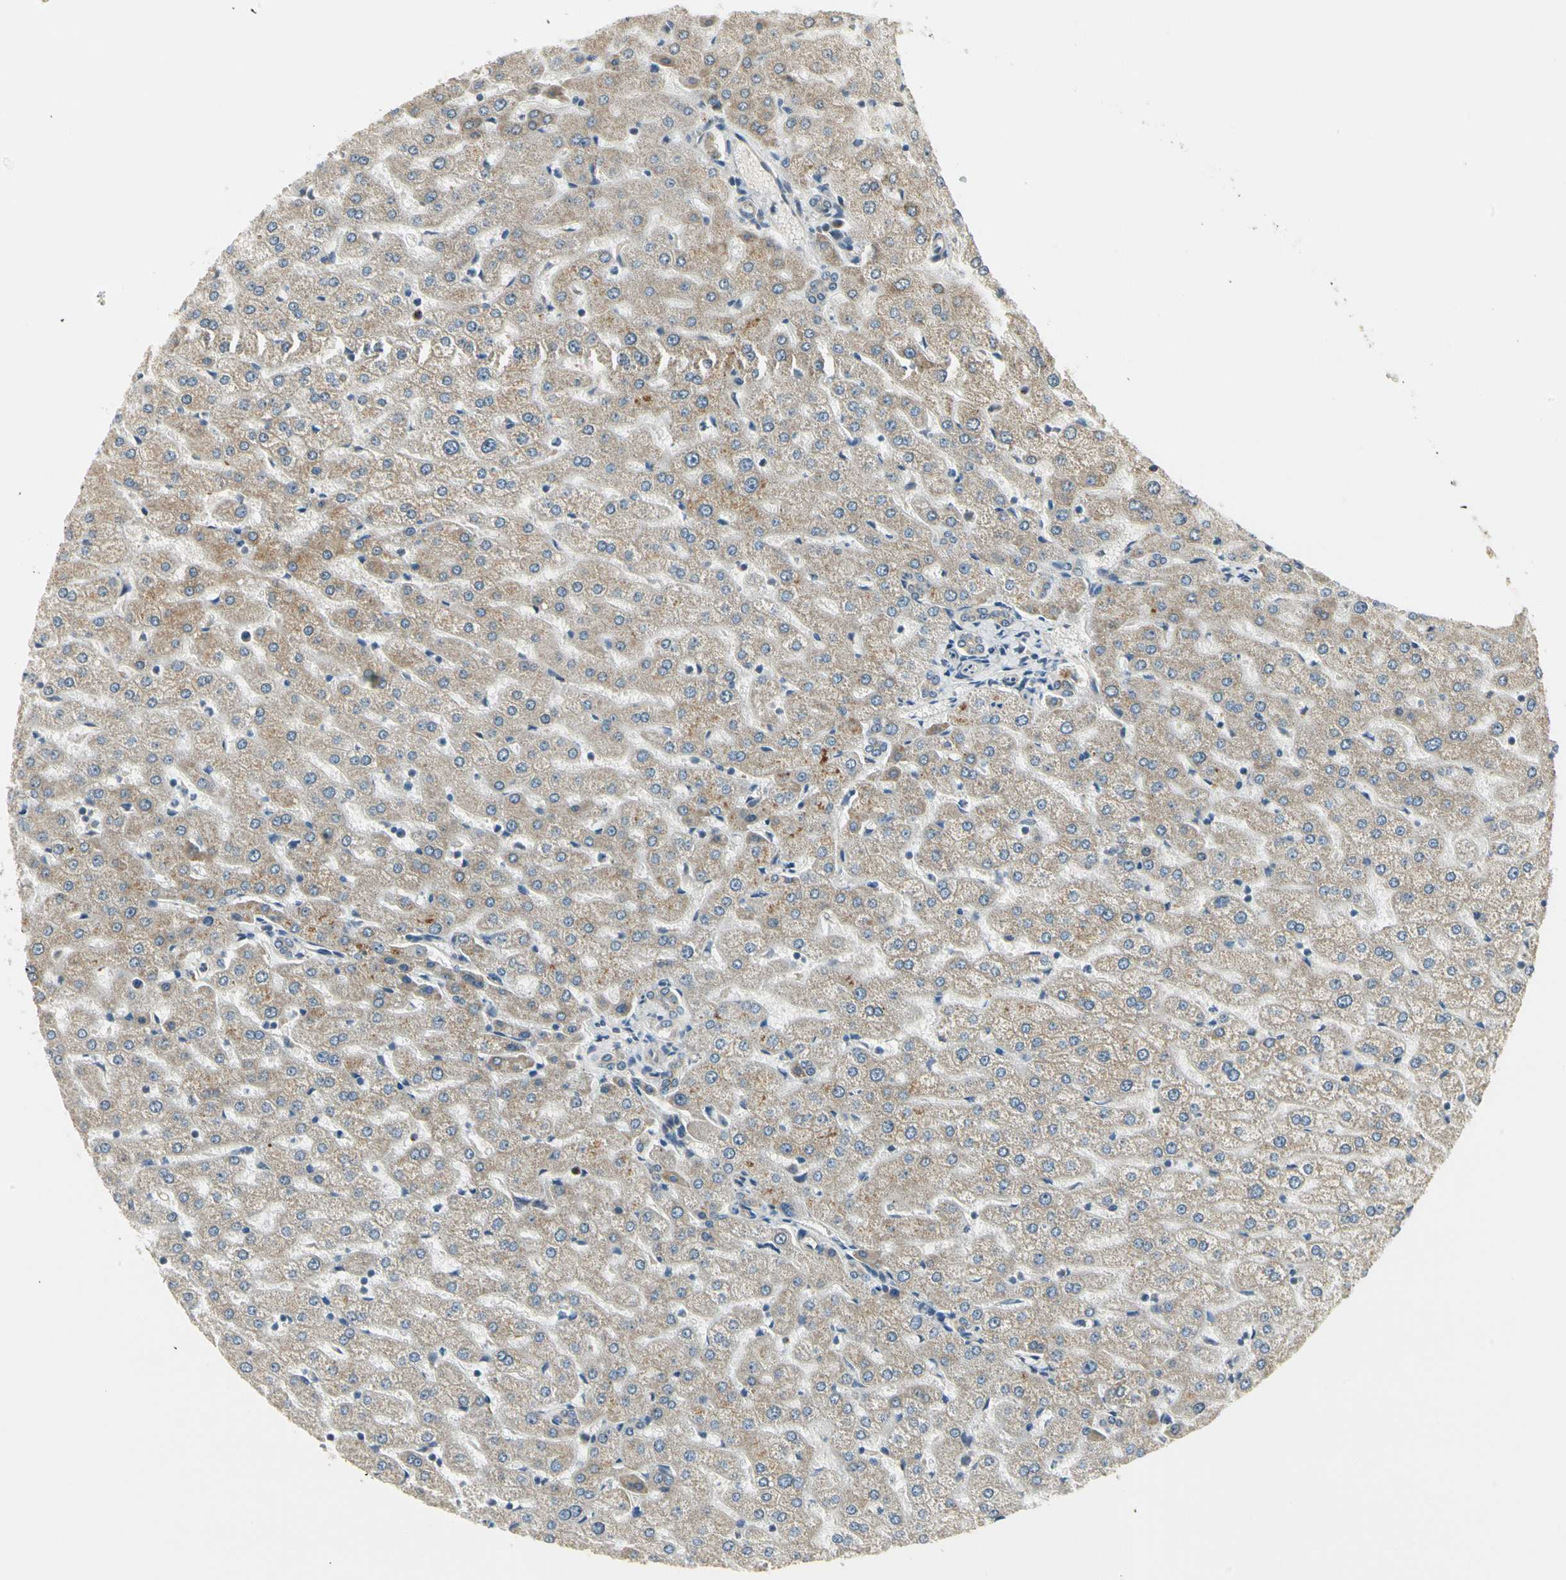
{"staining": {"intensity": "weak", "quantity": "25%-75%", "location": "cytoplasmic/membranous"}, "tissue": "liver", "cell_type": "Cholangiocytes", "image_type": "normal", "snomed": [{"axis": "morphology", "description": "Normal tissue, NOS"}, {"axis": "morphology", "description": "Fibrosis, NOS"}, {"axis": "topography", "description": "Liver"}], "caption": "High-magnification brightfield microscopy of normal liver stained with DAB (brown) and counterstained with hematoxylin (blue). cholangiocytes exhibit weak cytoplasmic/membranous staining is appreciated in approximately25%-75% of cells.", "gene": "EPHB3", "patient": {"sex": "female", "age": 29}}